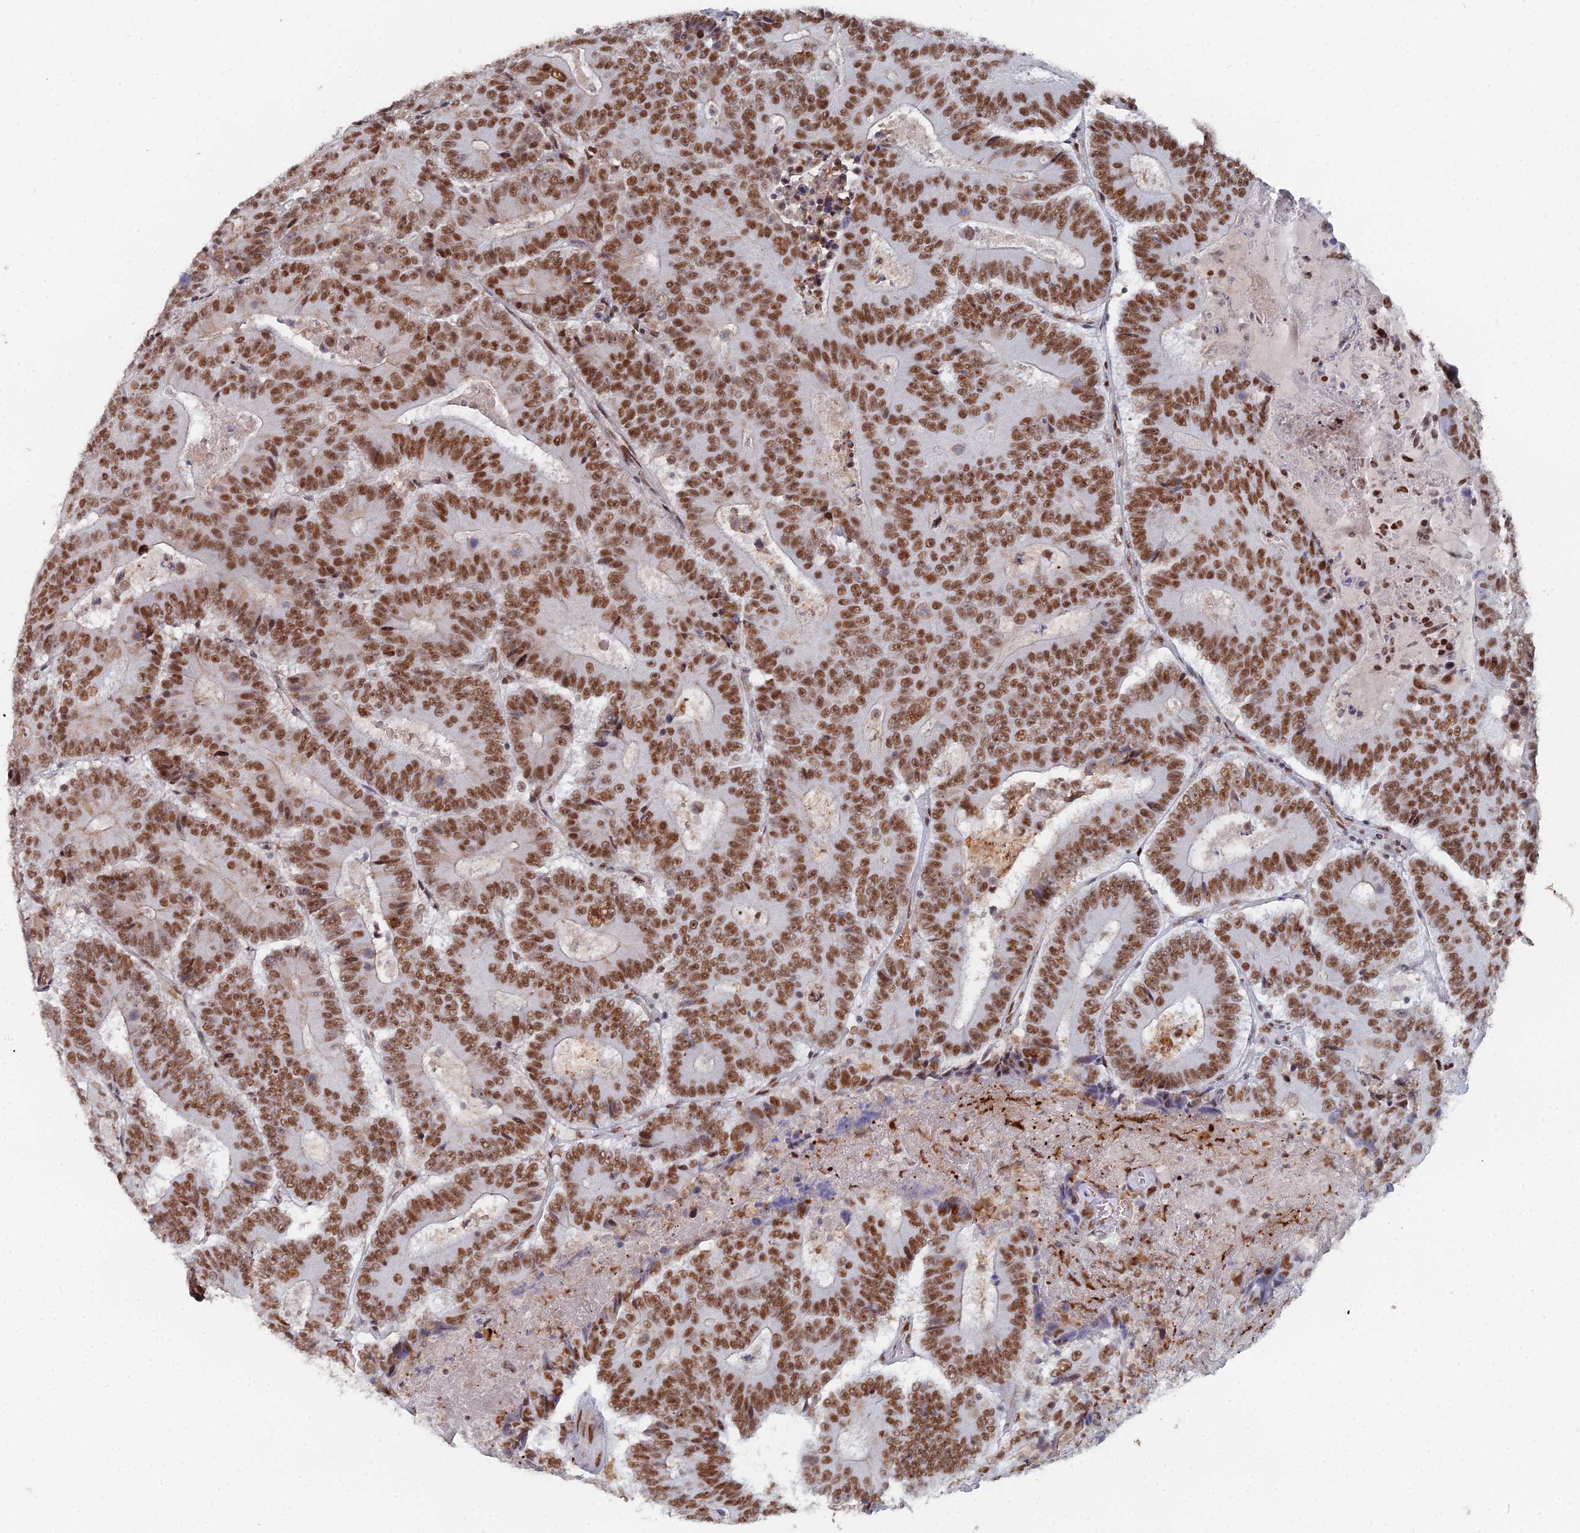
{"staining": {"intensity": "moderate", "quantity": ">75%", "location": "nuclear"}, "tissue": "colorectal cancer", "cell_type": "Tumor cells", "image_type": "cancer", "snomed": [{"axis": "morphology", "description": "Adenocarcinoma, NOS"}, {"axis": "topography", "description": "Colon"}], "caption": "A medium amount of moderate nuclear staining is present in approximately >75% of tumor cells in colorectal cancer tissue.", "gene": "GSC2", "patient": {"sex": "male", "age": 83}}